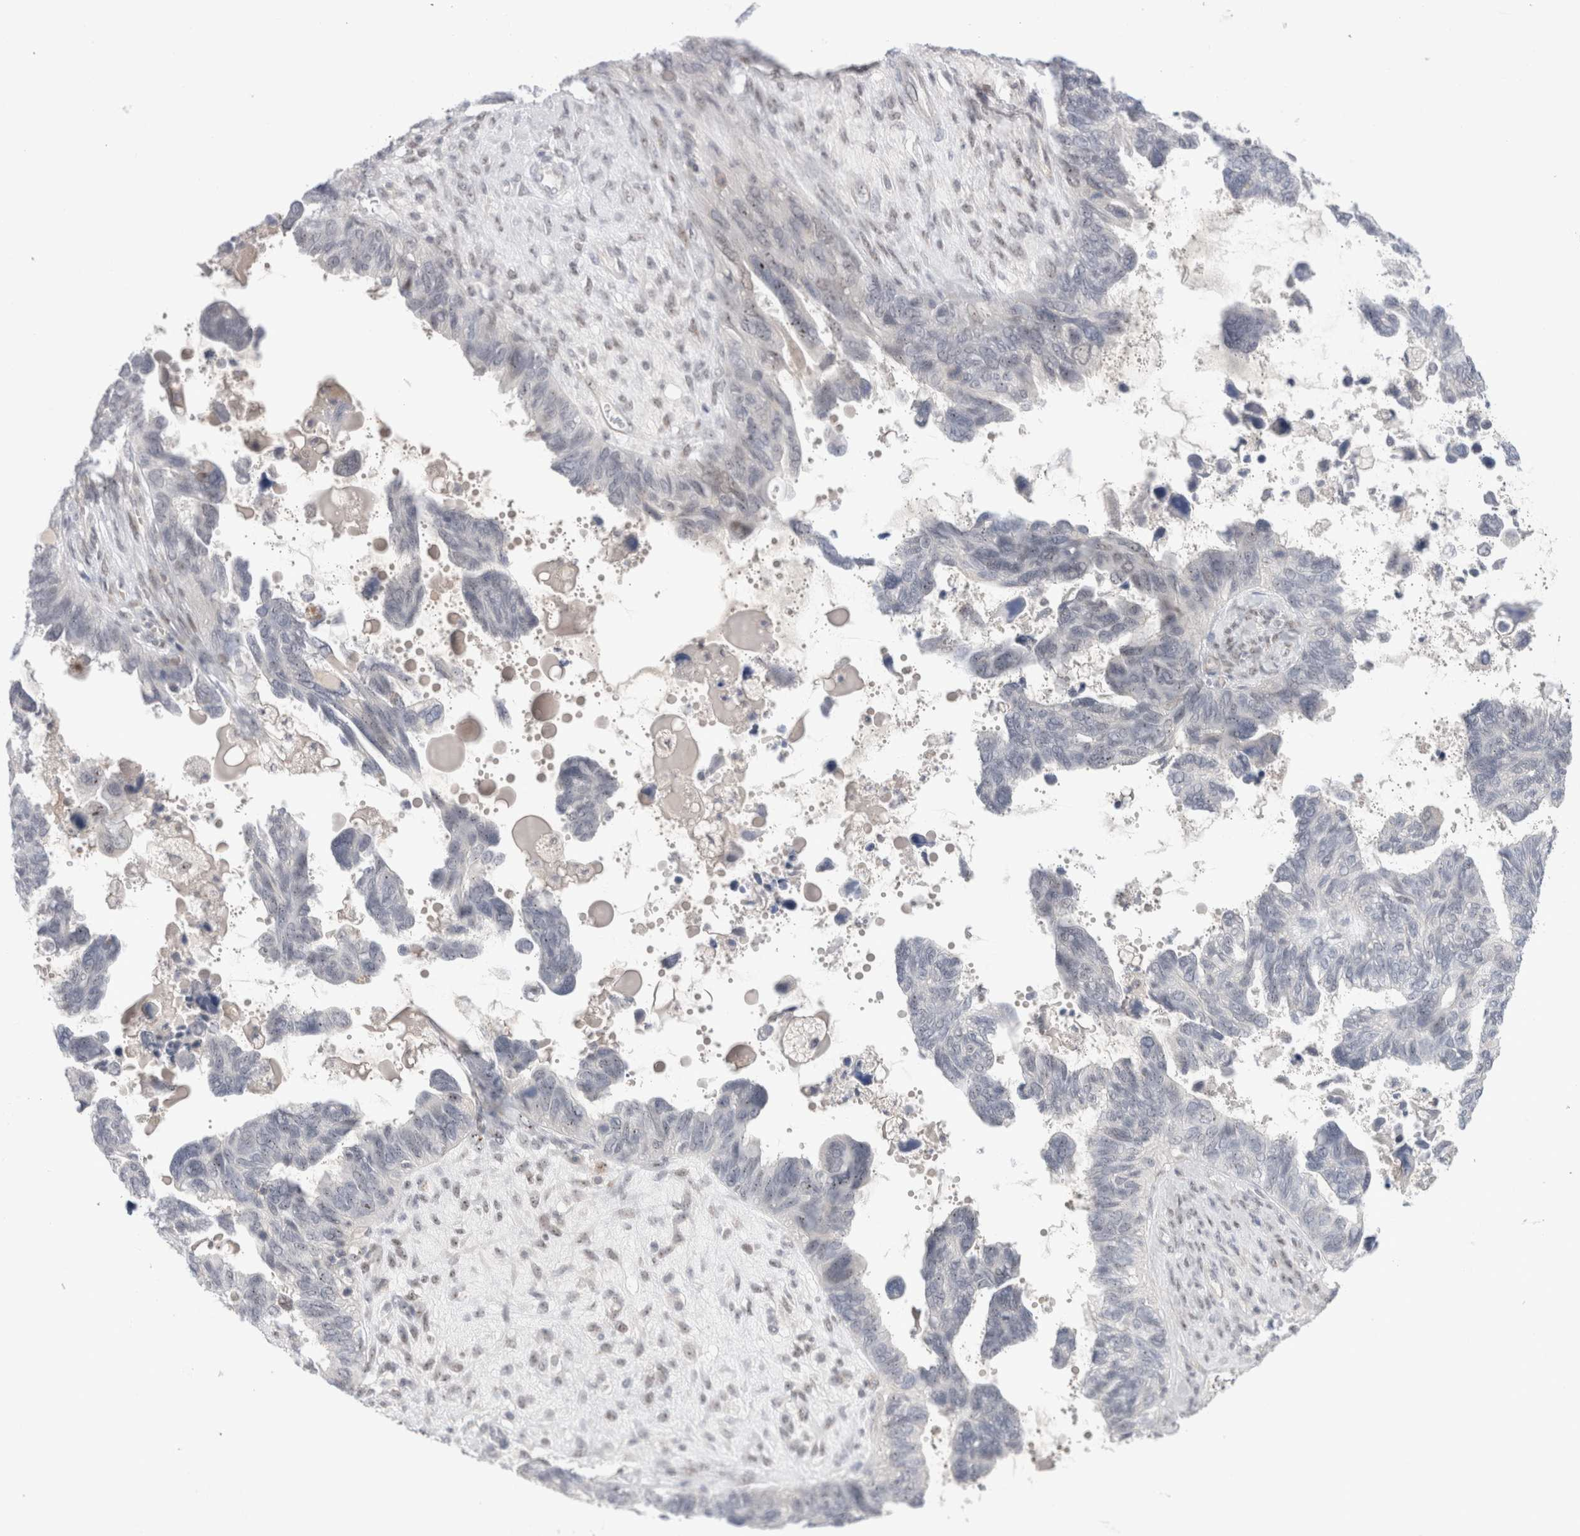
{"staining": {"intensity": "negative", "quantity": "none", "location": "none"}, "tissue": "ovarian cancer", "cell_type": "Tumor cells", "image_type": "cancer", "snomed": [{"axis": "morphology", "description": "Cystadenocarcinoma, serous, NOS"}, {"axis": "topography", "description": "Ovary"}], "caption": "An immunohistochemistry (IHC) photomicrograph of ovarian cancer is shown. There is no staining in tumor cells of ovarian cancer.", "gene": "CERS5", "patient": {"sex": "female", "age": 79}}